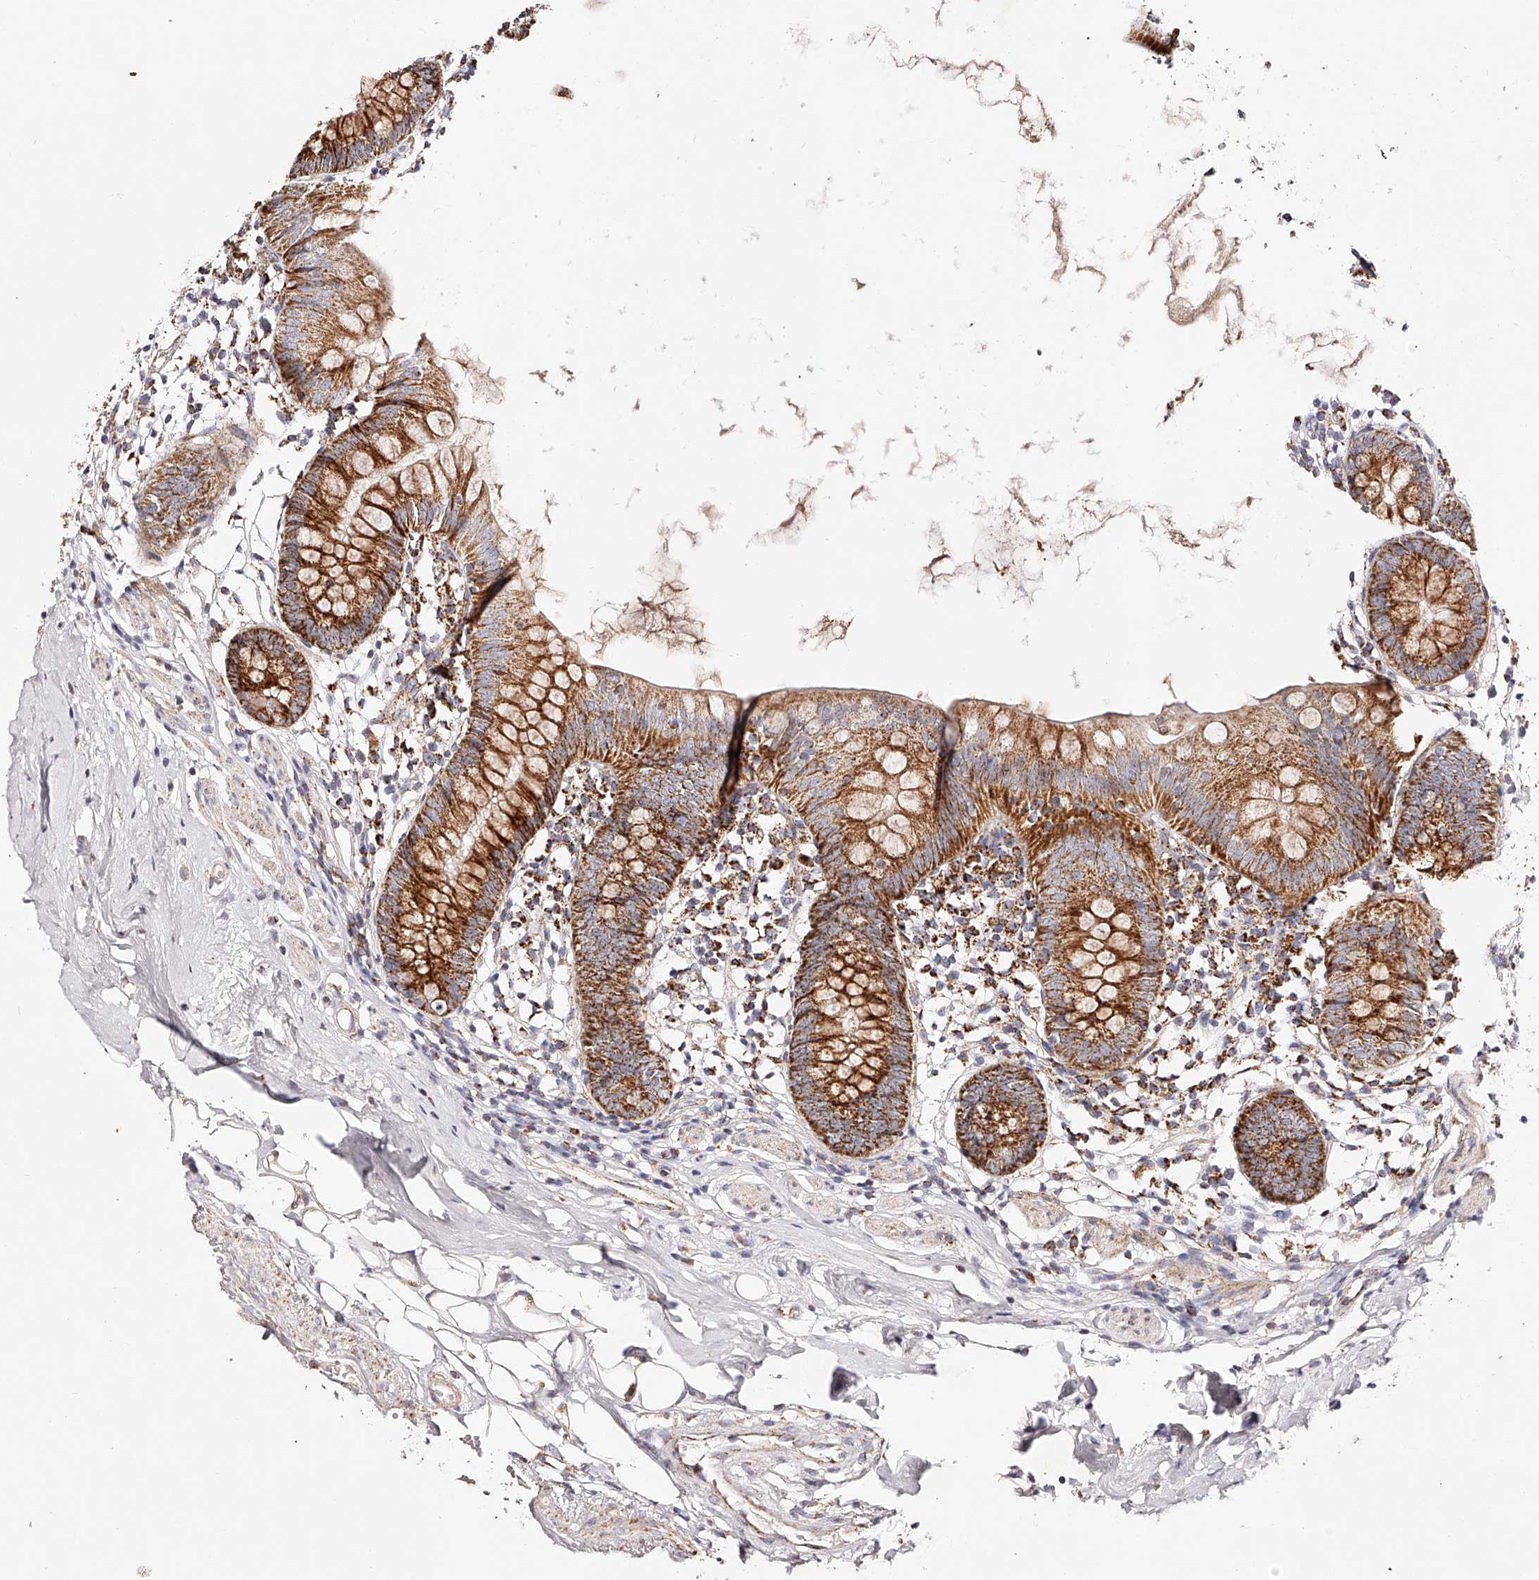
{"staining": {"intensity": "strong", "quantity": ">75%", "location": "cytoplasmic/membranous"}, "tissue": "appendix", "cell_type": "Glandular cells", "image_type": "normal", "snomed": [{"axis": "morphology", "description": "Normal tissue, NOS"}, {"axis": "topography", "description": "Appendix"}], "caption": "Appendix stained with a brown dye demonstrates strong cytoplasmic/membranous positive expression in about >75% of glandular cells.", "gene": "NDUFV3", "patient": {"sex": "female", "age": 62}}